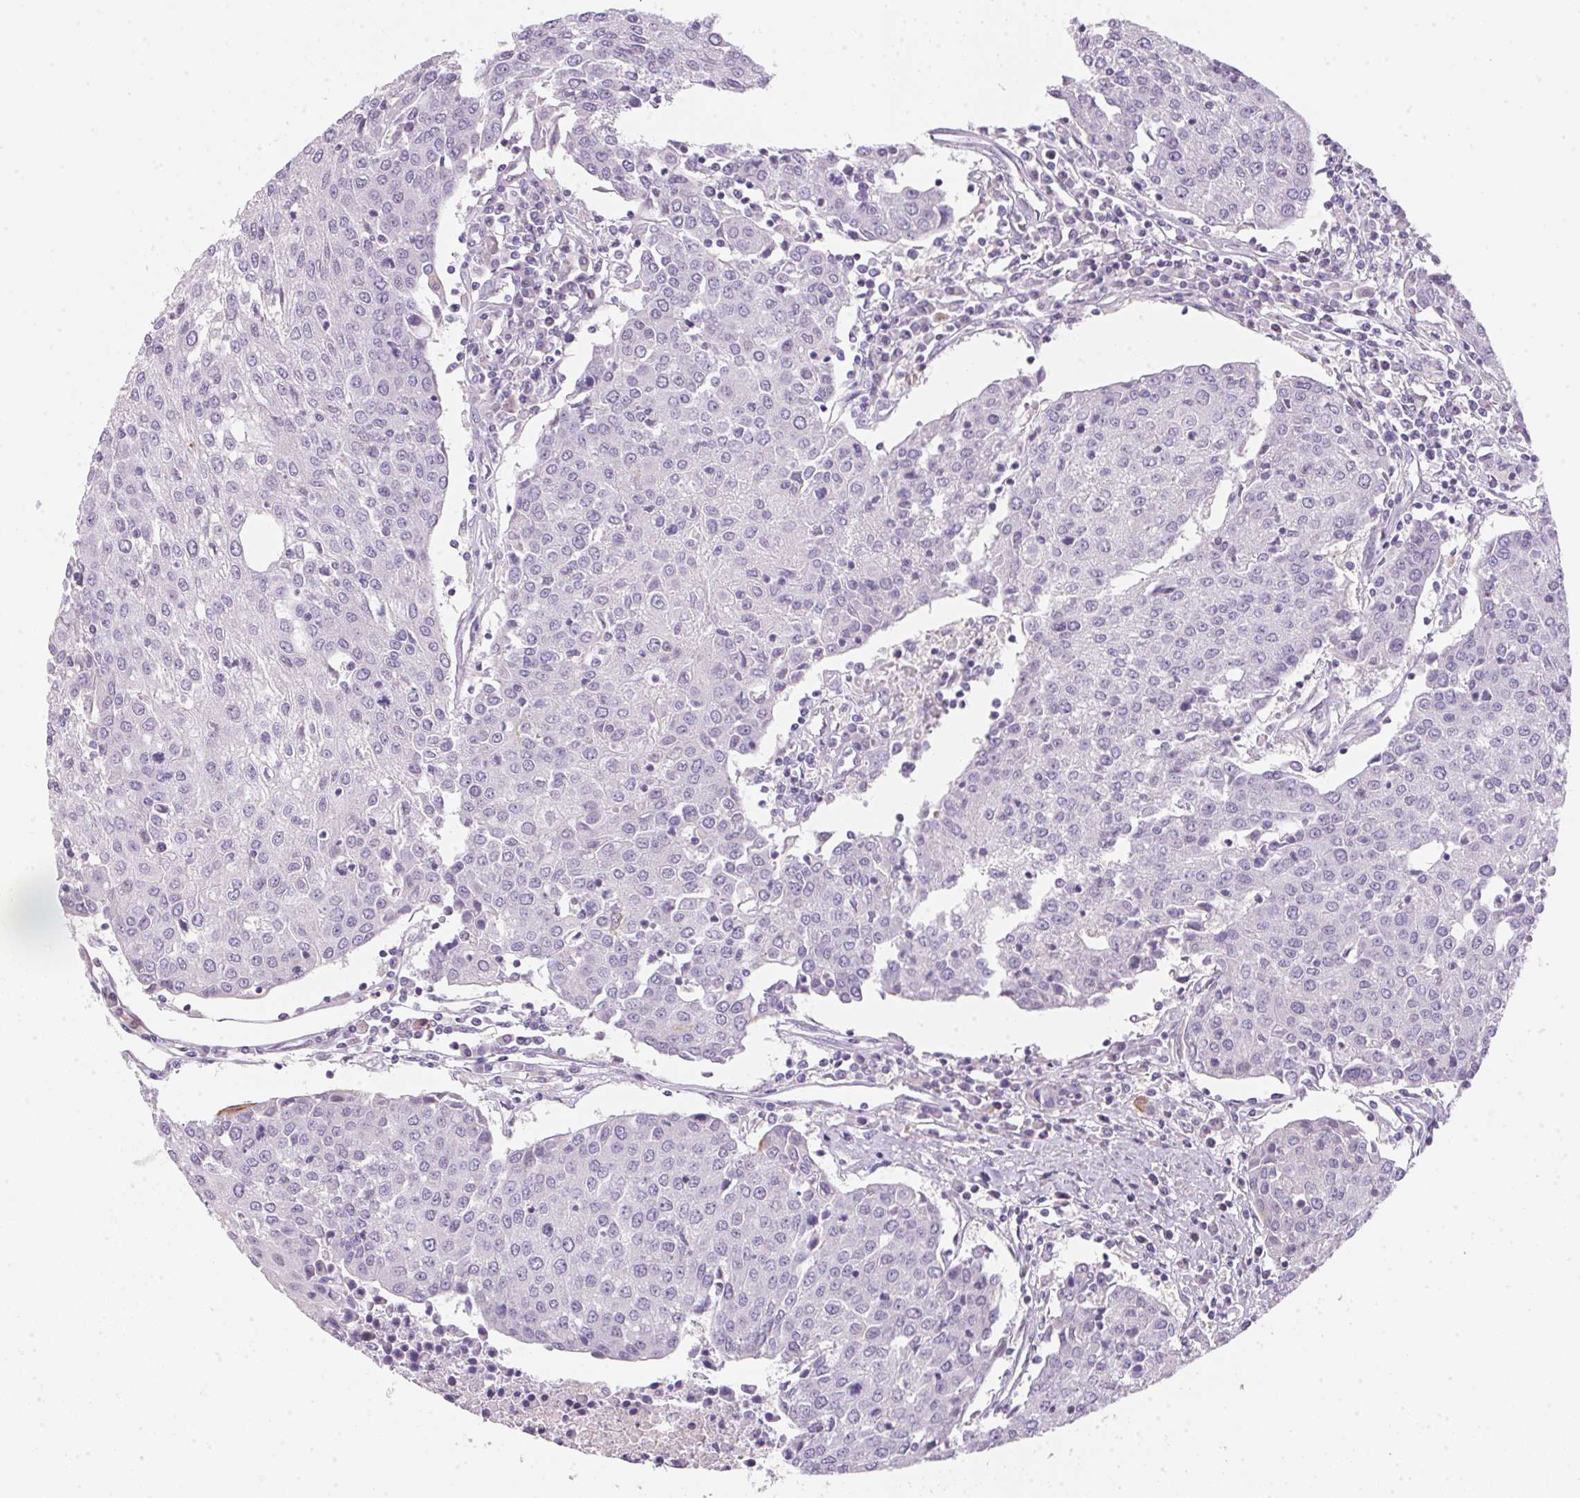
{"staining": {"intensity": "negative", "quantity": "none", "location": "none"}, "tissue": "urothelial cancer", "cell_type": "Tumor cells", "image_type": "cancer", "snomed": [{"axis": "morphology", "description": "Urothelial carcinoma, High grade"}, {"axis": "topography", "description": "Urinary bladder"}], "caption": "The image displays no significant expression in tumor cells of urothelial cancer.", "gene": "ECPAS", "patient": {"sex": "female", "age": 85}}